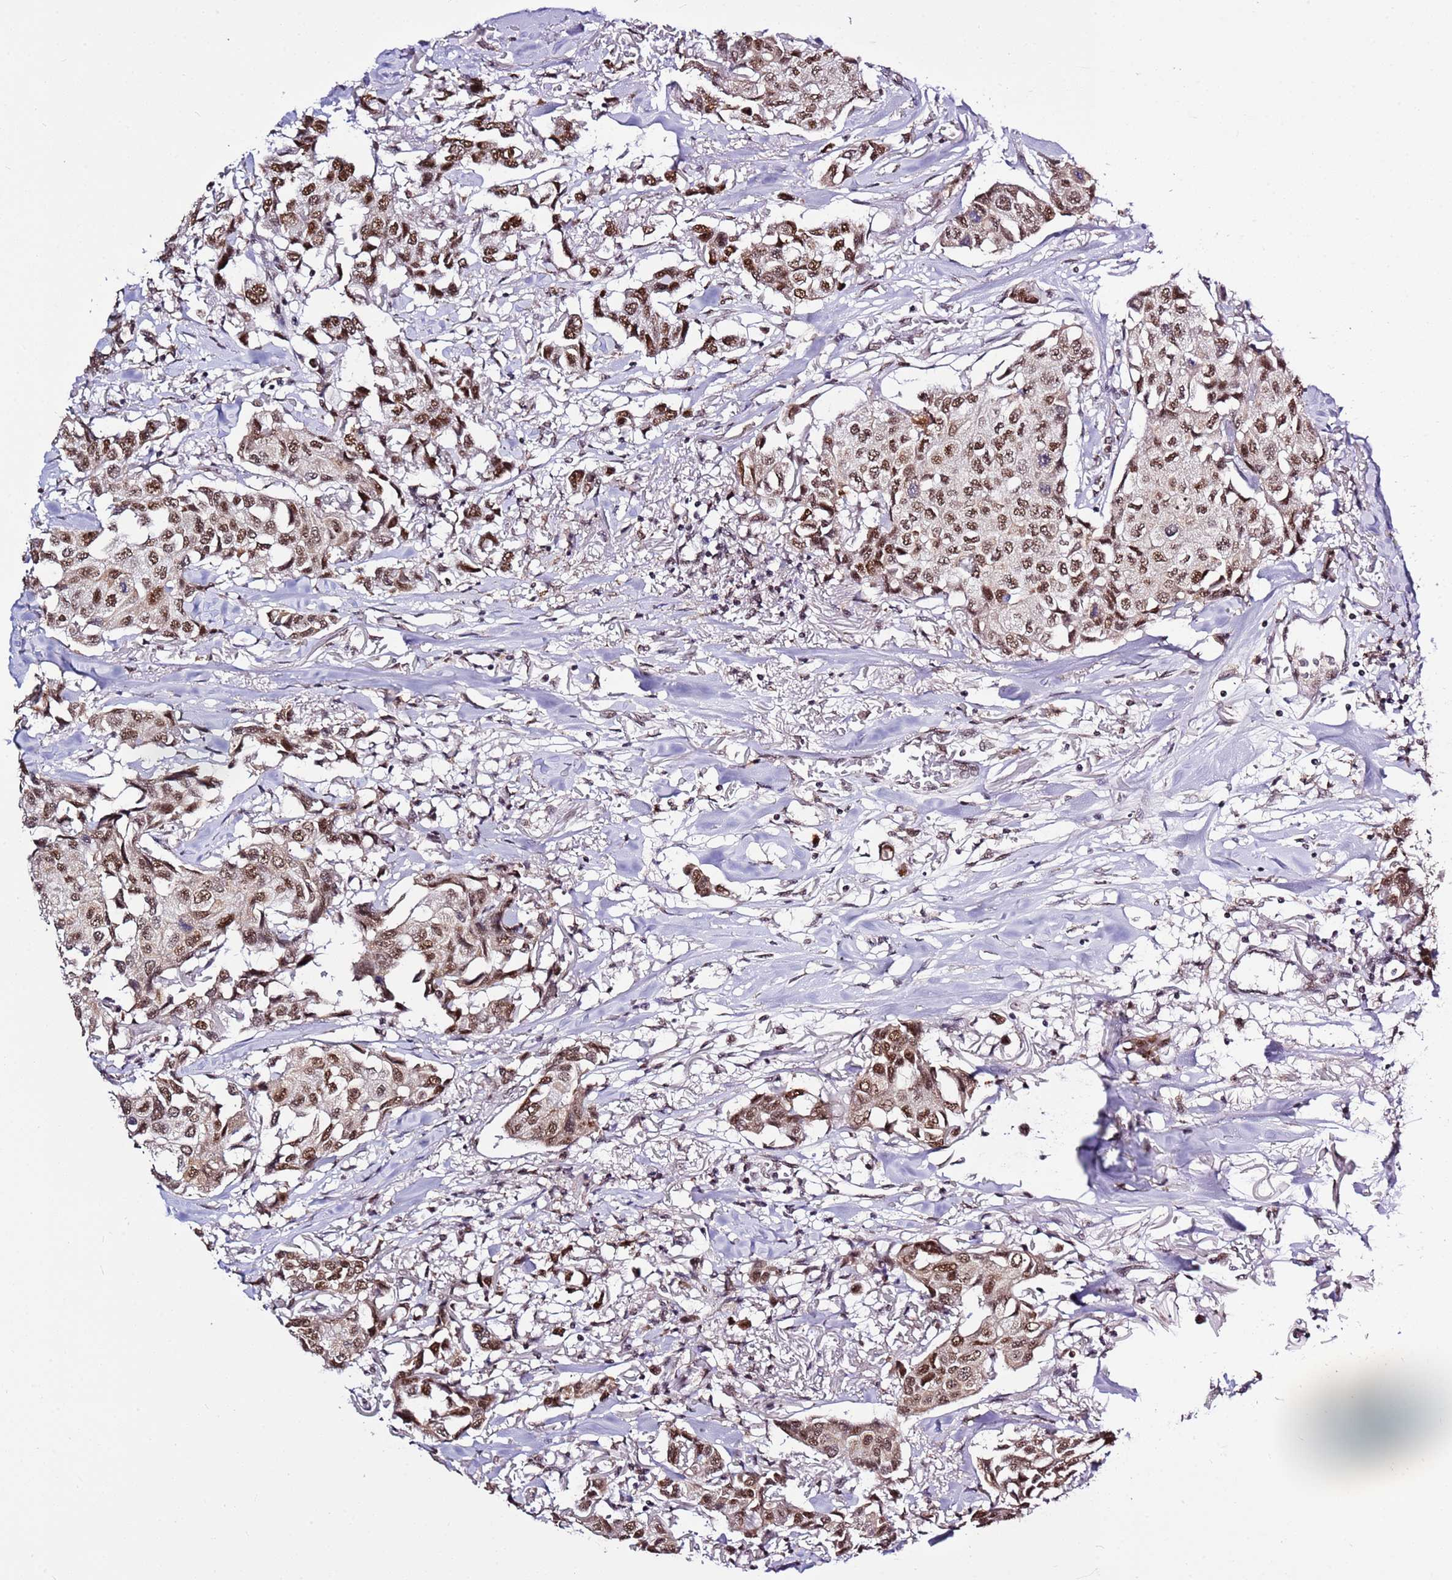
{"staining": {"intensity": "moderate", "quantity": ">75%", "location": "nuclear"}, "tissue": "breast cancer", "cell_type": "Tumor cells", "image_type": "cancer", "snomed": [{"axis": "morphology", "description": "Duct carcinoma"}, {"axis": "topography", "description": "Breast"}], "caption": "Protein analysis of infiltrating ductal carcinoma (breast) tissue exhibits moderate nuclear expression in about >75% of tumor cells. The staining was performed using DAB (3,3'-diaminobenzidine), with brown indicating positive protein expression. Nuclei are stained blue with hematoxylin.", "gene": "AKAP8L", "patient": {"sex": "female", "age": 80}}